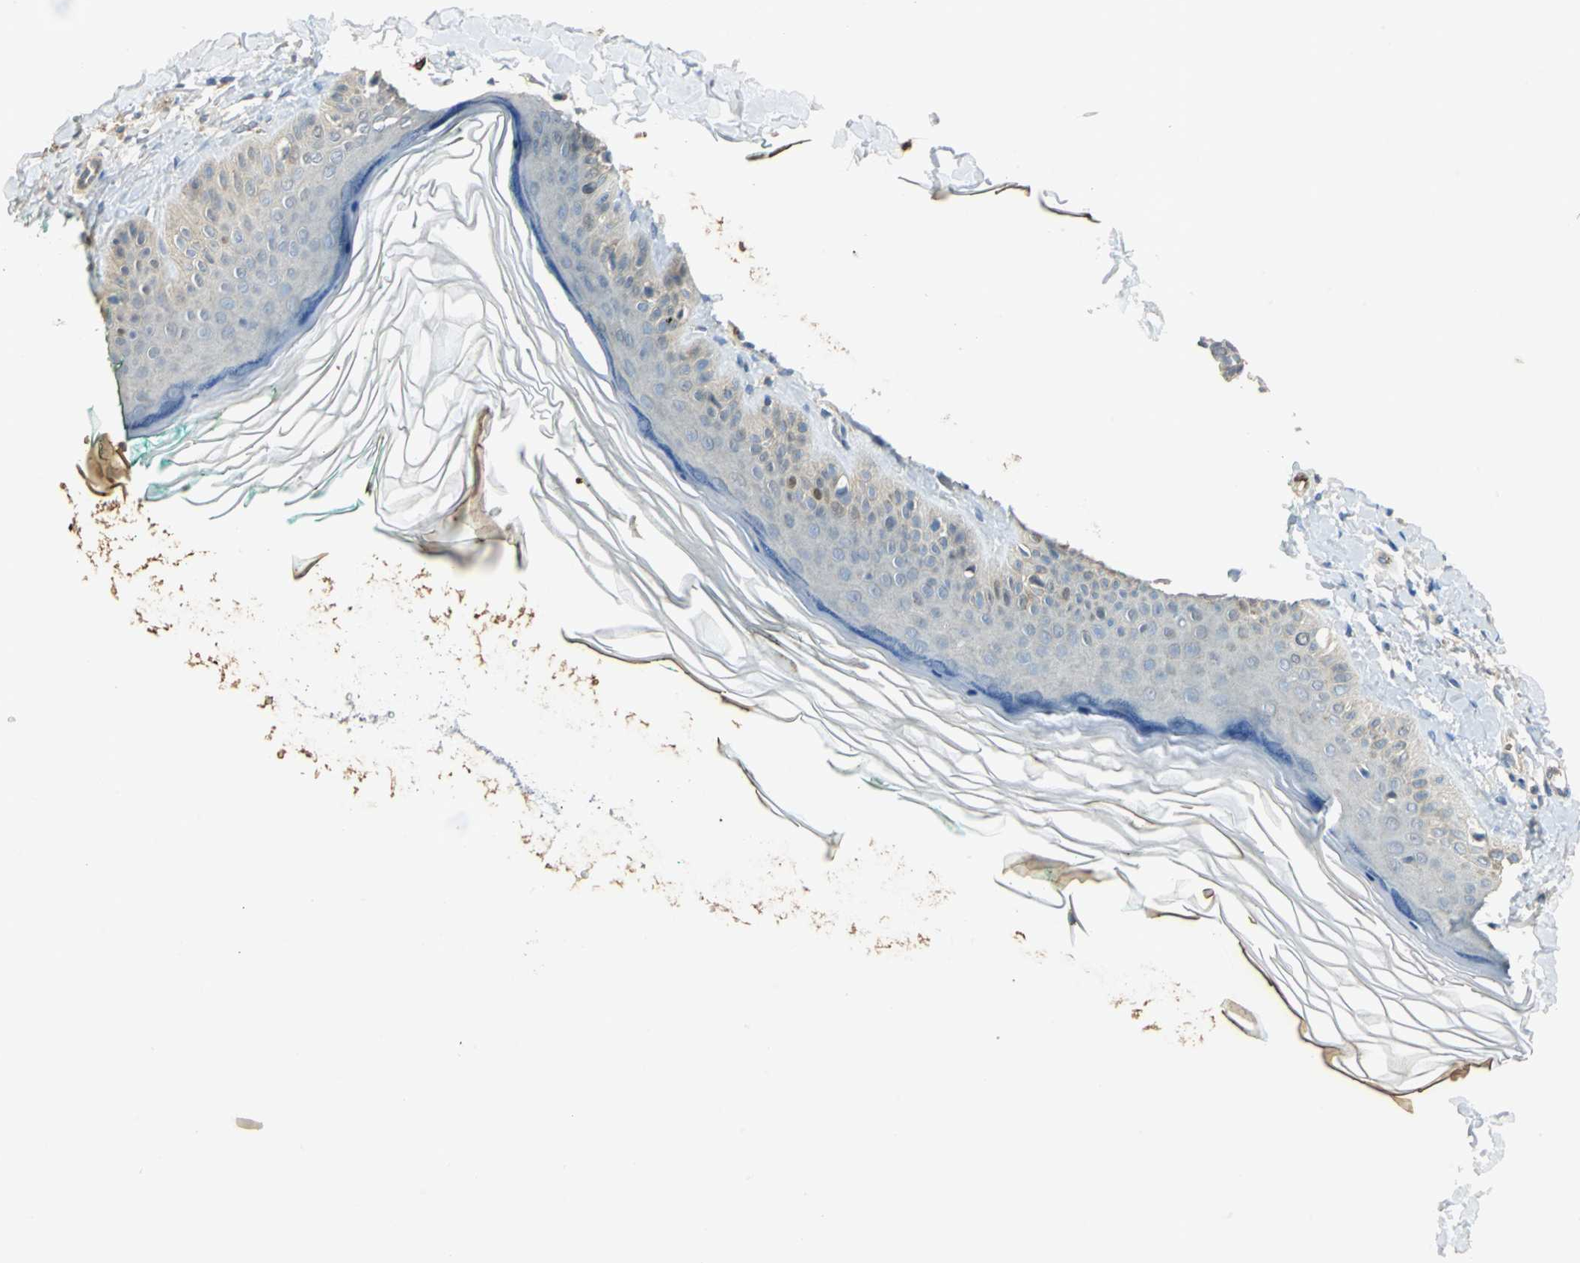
{"staining": {"intensity": "negative", "quantity": "none", "location": "none"}, "tissue": "skin", "cell_type": "Fibroblasts", "image_type": "normal", "snomed": [{"axis": "morphology", "description": "Normal tissue, NOS"}, {"axis": "topography", "description": "Skin"}], "caption": "There is no significant staining in fibroblasts of skin. (DAB (3,3'-diaminobenzidine) immunohistochemistry (IHC) visualized using brightfield microscopy, high magnification).", "gene": "DDAH1", "patient": {"sex": "male", "age": 71}}